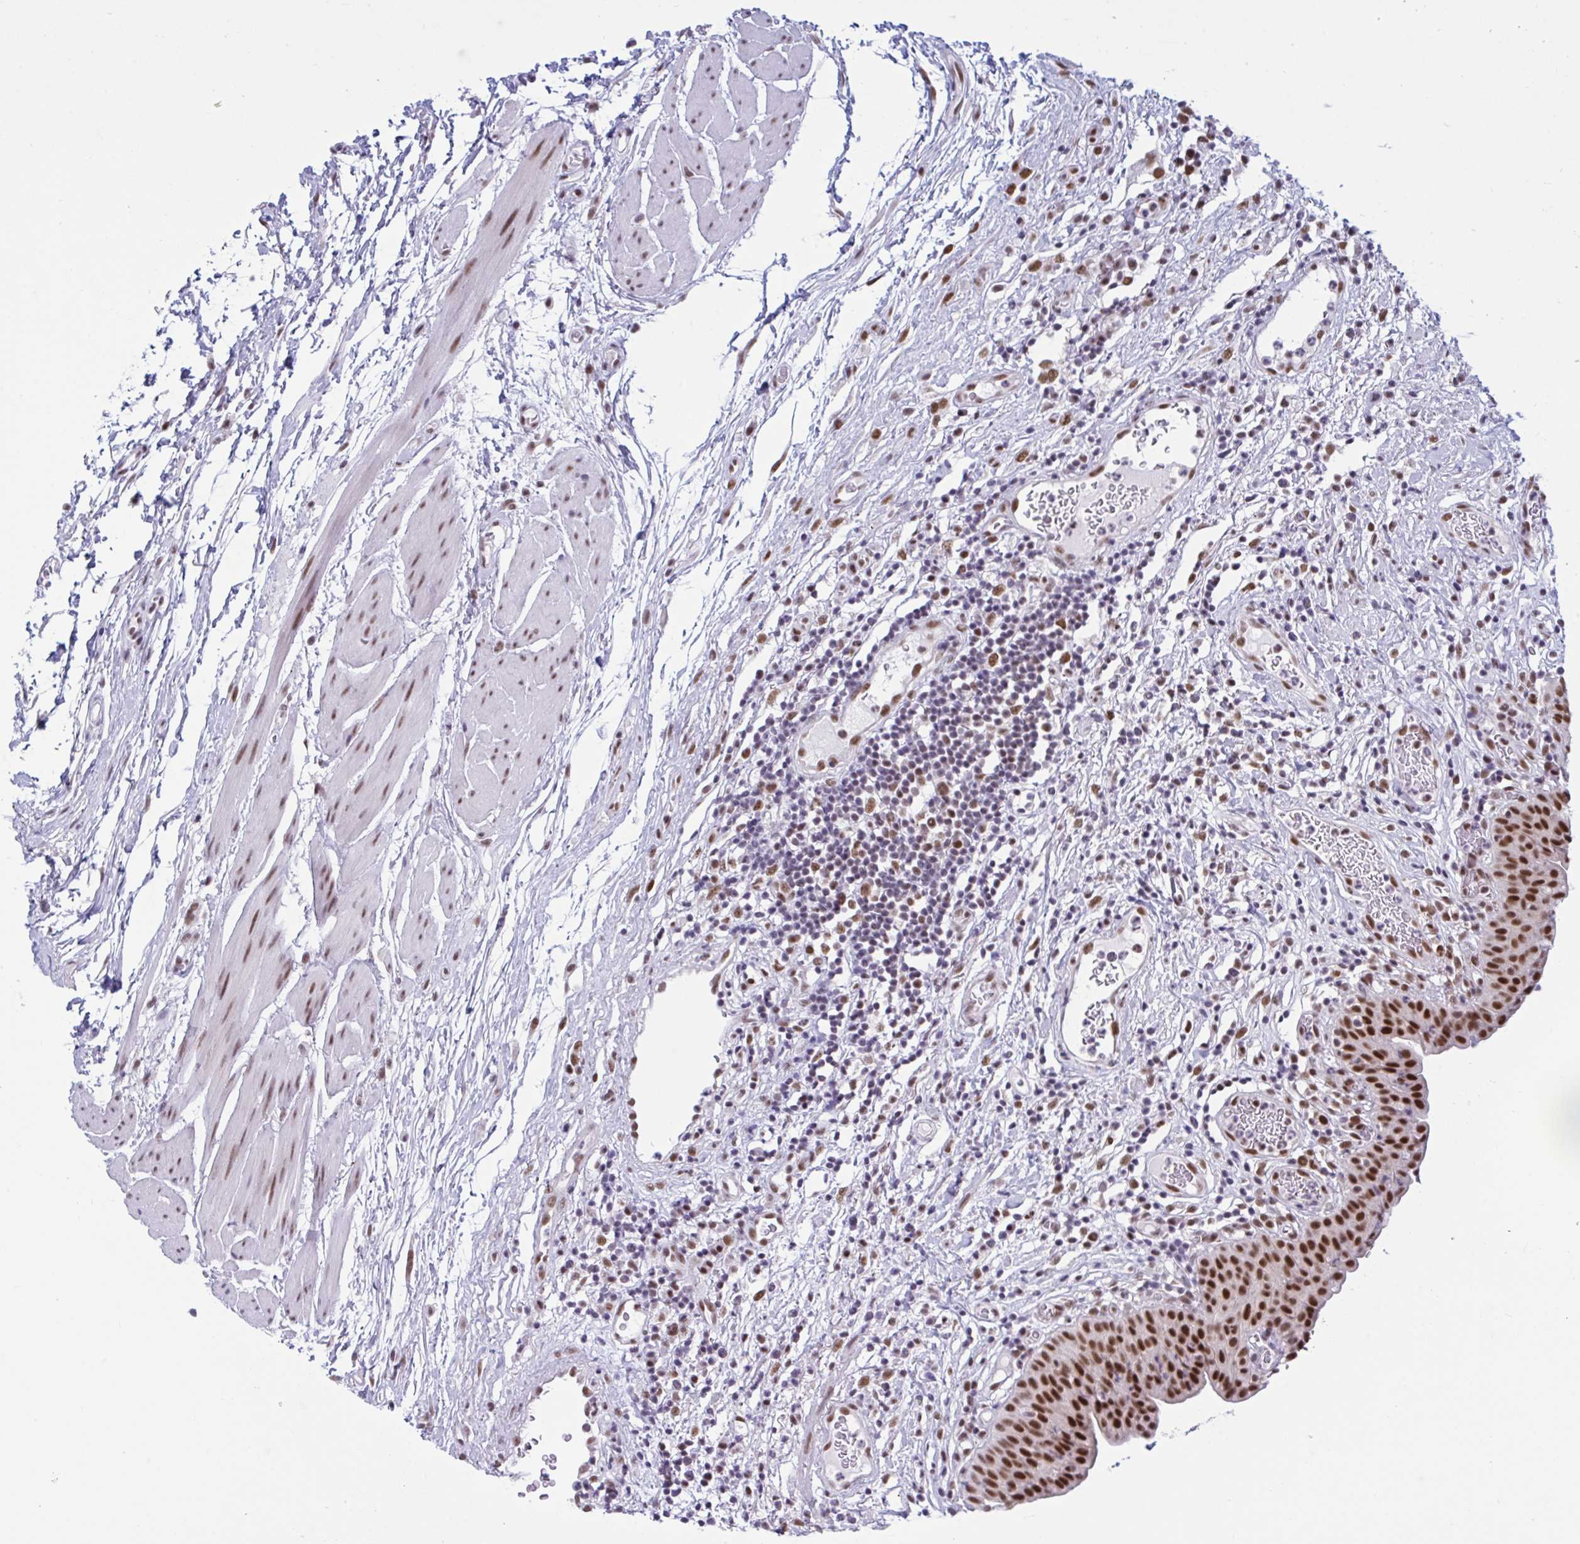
{"staining": {"intensity": "strong", "quantity": ">75%", "location": "nuclear"}, "tissue": "urinary bladder", "cell_type": "Urothelial cells", "image_type": "normal", "snomed": [{"axis": "morphology", "description": "Normal tissue, NOS"}, {"axis": "morphology", "description": "Inflammation, NOS"}, {"axis": "topography", "description": "Urinary bladder"}], "caption": "Immunohistochemistry (IHC) micrograph of normal human urinary bladder stained for a protein (brown), which displays high levels of strong nuclear expression in about >75% of urothelial cells.", "gene": "PPP1R10", "patient": {"sex": "male", "age": 57}}